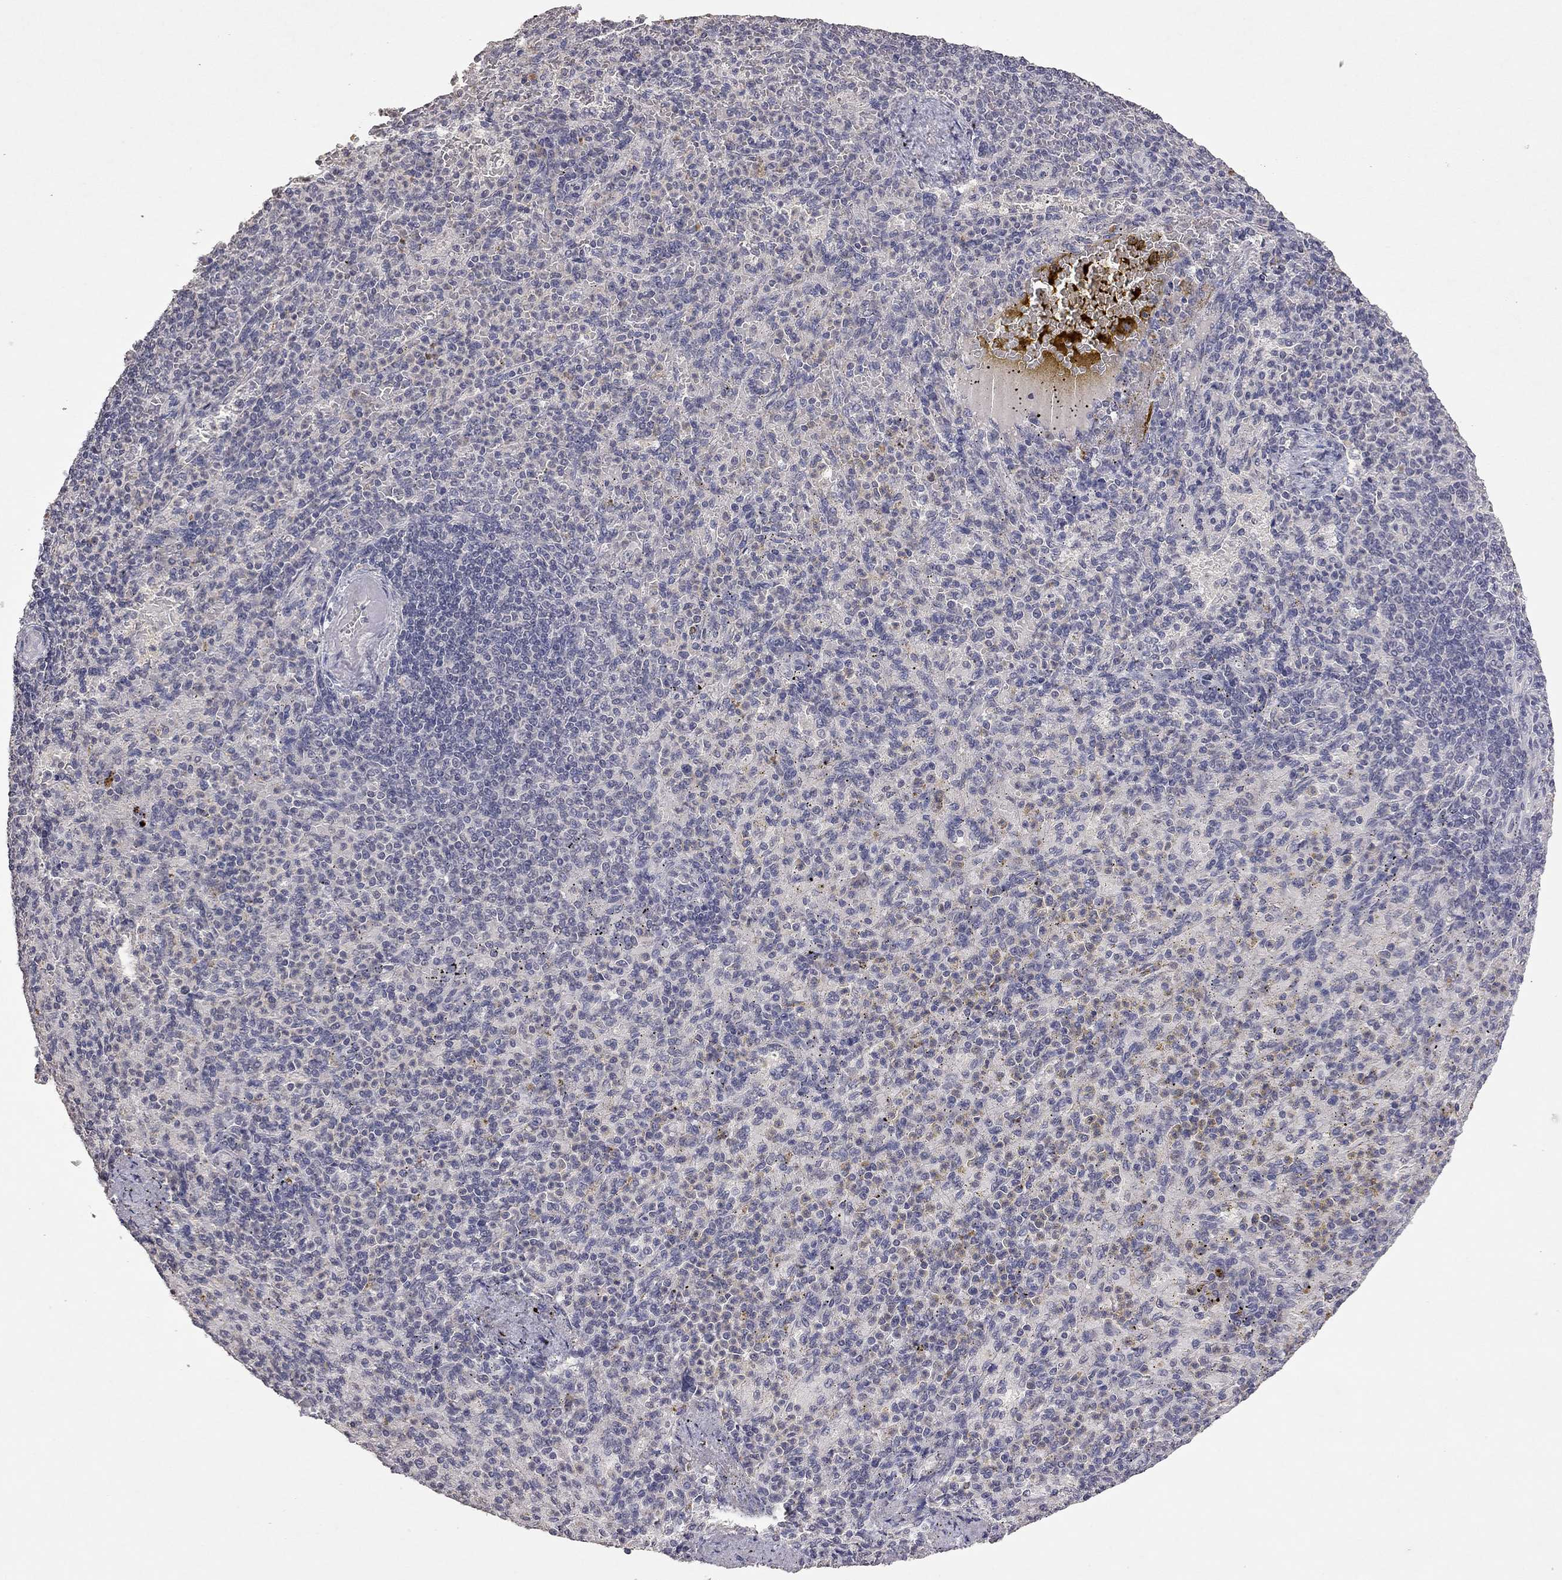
{"staining": {"intensity": "moderate", "quantity": "<25%", "location": "cytoplasmic/membranous"}, "tissue": "spleen", "cell_type": "Cells in red pulp", "image_type": "normal", "snomed": [{"axis": "morphology", "description": "Normal tissue, NOS"}, {"axis": "topography", "description": "Spleen"}], "caption": "Cells in red pulp demonstrate moderate cytoplasmic/membranous positivity in about <25% of cells in normal spleen. Nuclei are stained in blue.", "gene": "SYT12", "patient": {"sex": "female", "age": 74}}